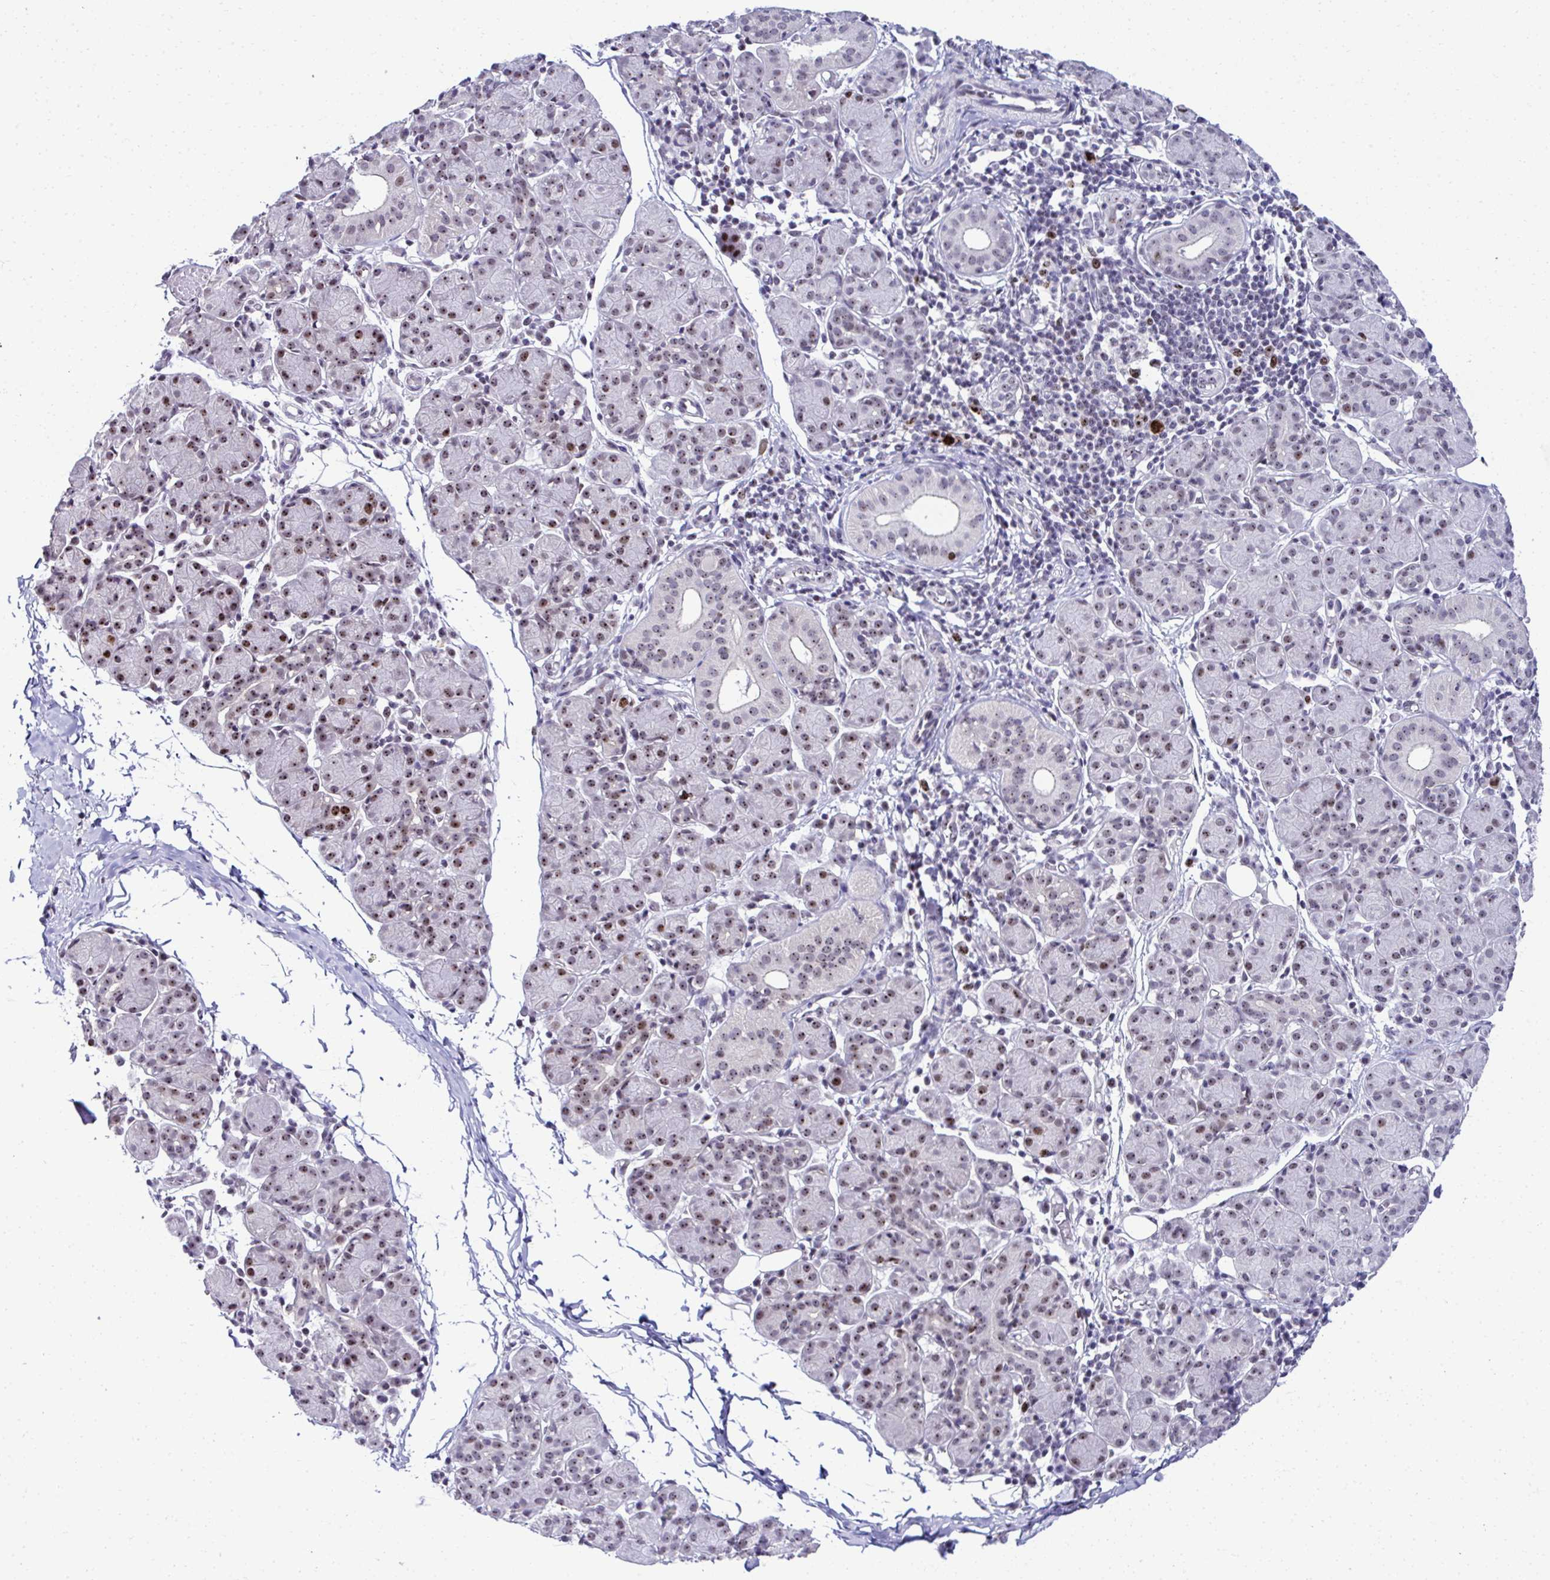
{"staining": {"intensity": "moderate", "quantity": ">75%", "location": "nuclear"}, "tissue": "salivary gland", "cell_type": "Glandular cells", "image_type": "normal", "snomed": [{"axis": "morphology", "description": "Normal tissue, NOS"}, {"axis": "morphology", "description": "Inflammation, NOS"}, {"axis": "topography", "description": "Lymph node"}, {"axis": "topography", "description": "Salivary gland"}], "caption": "Salivary gland stained with a brown dye demonstrates moderate nuclear positive expression in about >75% of glandular cells.", "gene": "CEP72", "patient": {"sex": "male", "age": 3}}